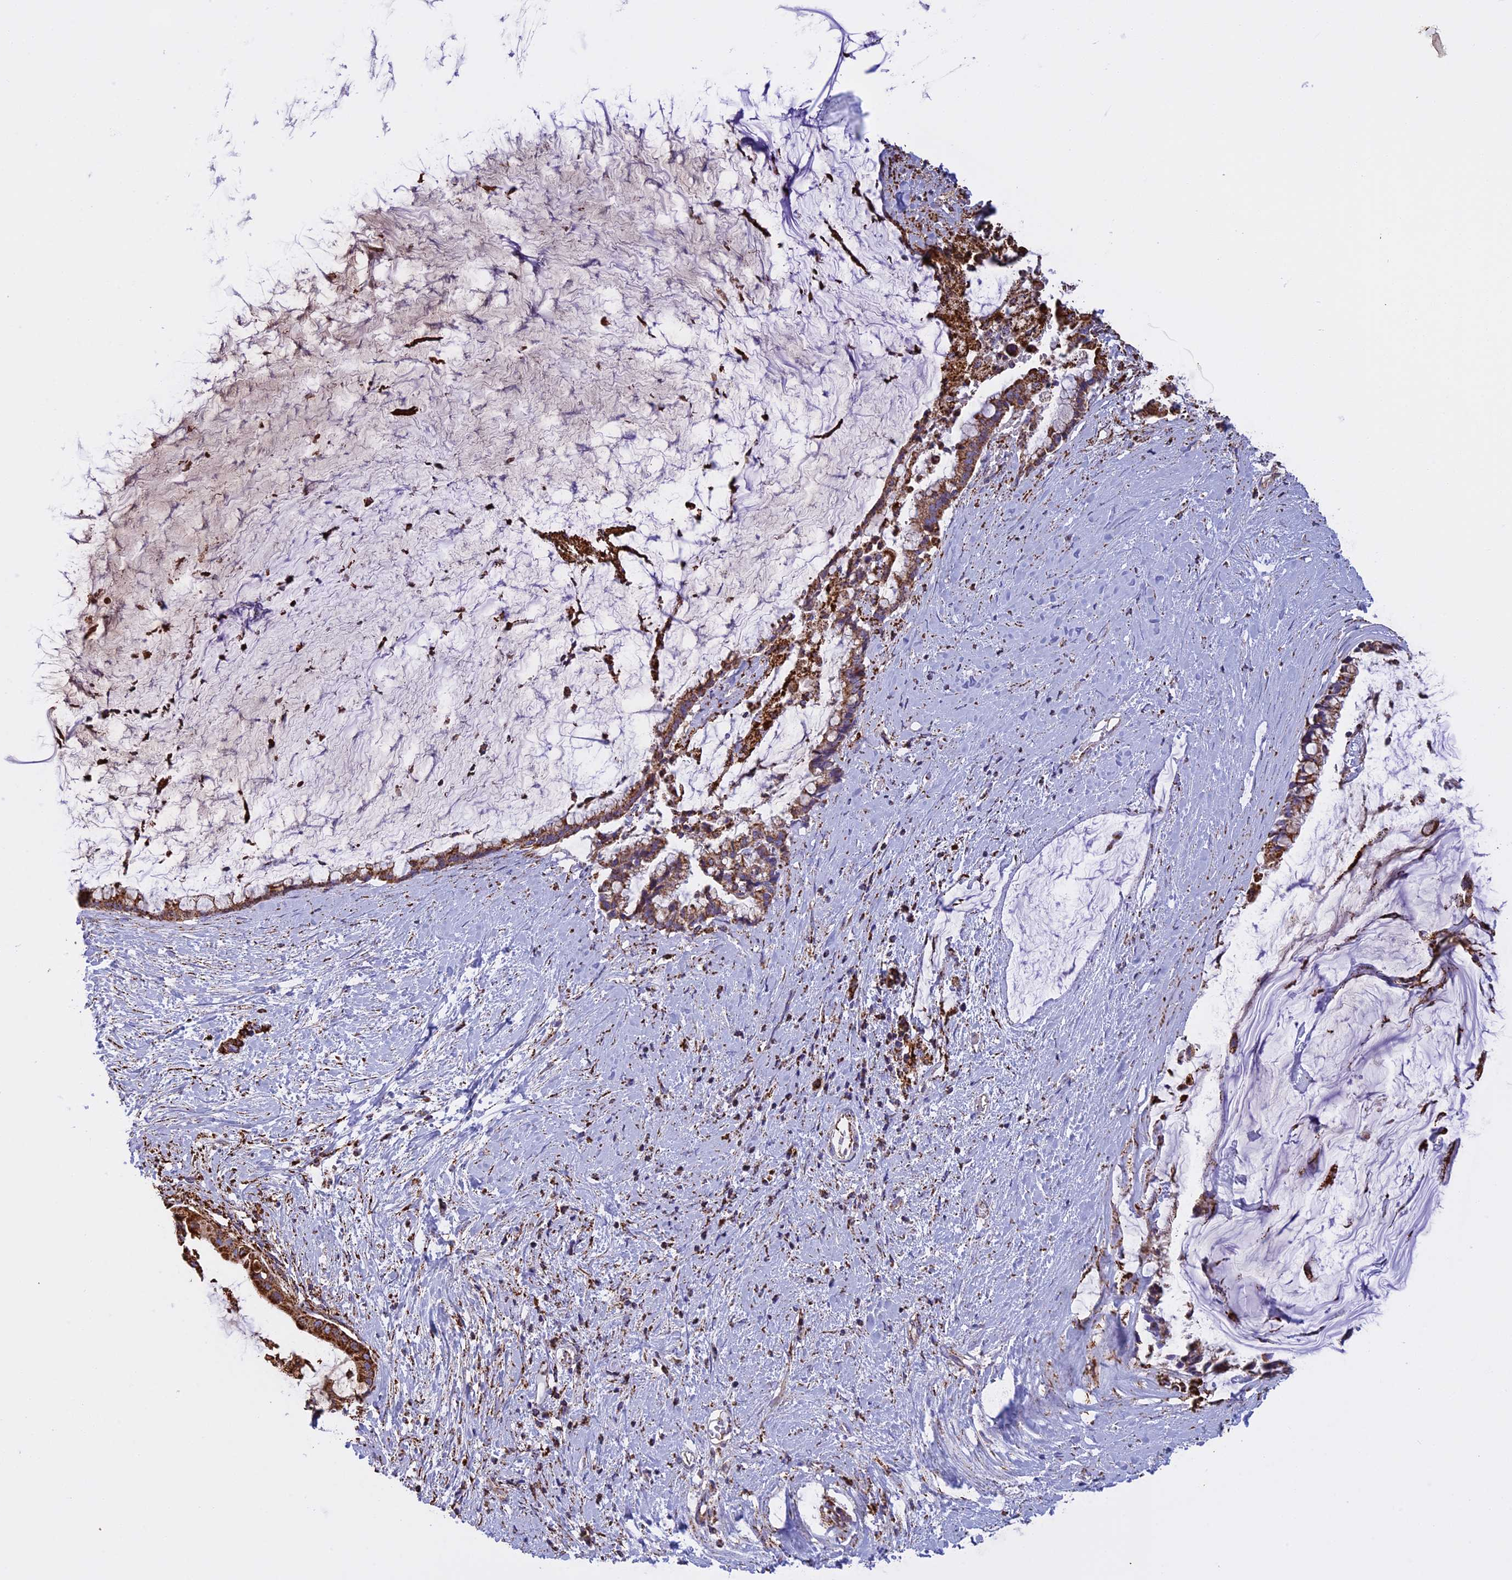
{"staining": {"intensity": "strong", "quantity": ">75%", "location": "cytoplasmic/membranous"}, "tissue": "pancreatic cancer", "cell_type": "Tumor cells", "image_type": "cancer", "snomed": [{"axis": "morphology", "description": "Adenocarcinoma, NOS"}, {"axis": "topography", "description": "Pancreas"}], "caption": "Human pancreatic cancer (adenocarcinoma) stained with a protein marker displays strong staining in tumor cells.", "gene": "KCNG1", "patient": {"sex": "male", "age": 41}}